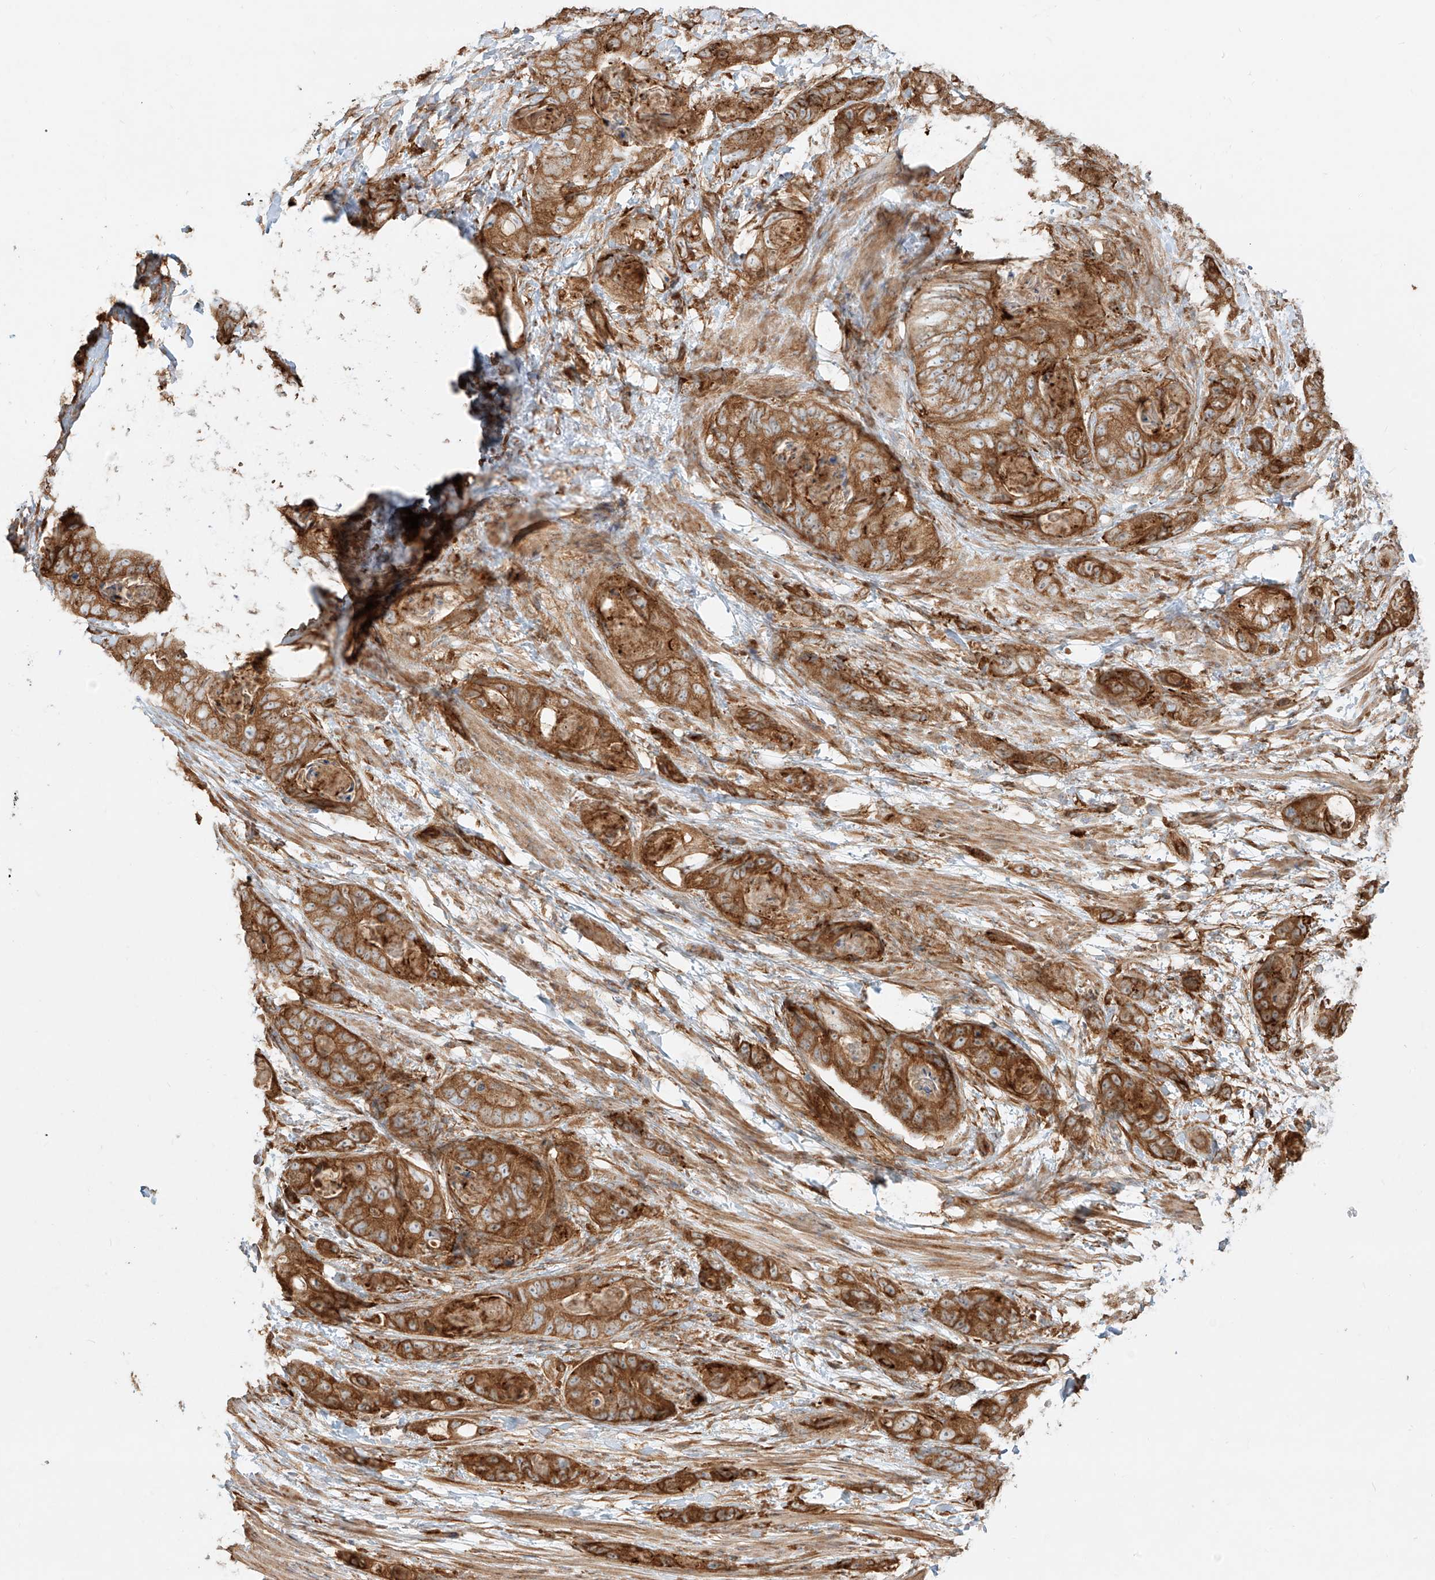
{"staining": {"intensity": "strong", "quantity": ">75%", "location": "cytoplasmic/membranous"}, "tissue": "stomach cancer", "cell_type": "Tumor cells", "image_type": "cancer", "snomed": [{"axis": "morphology", "description": "Adenocarcinoma, NOS"}, {"axis": "topography", "description": "Stomach"}], "caption": "The histopathology image reveals staining of stomach adenocarcinoma, revealing strong cytoplasmic/membranous protein positivity (brown color) within tumor cells.", "gene": "SNX9", "patient": {"sex": "female", "age": 89}}